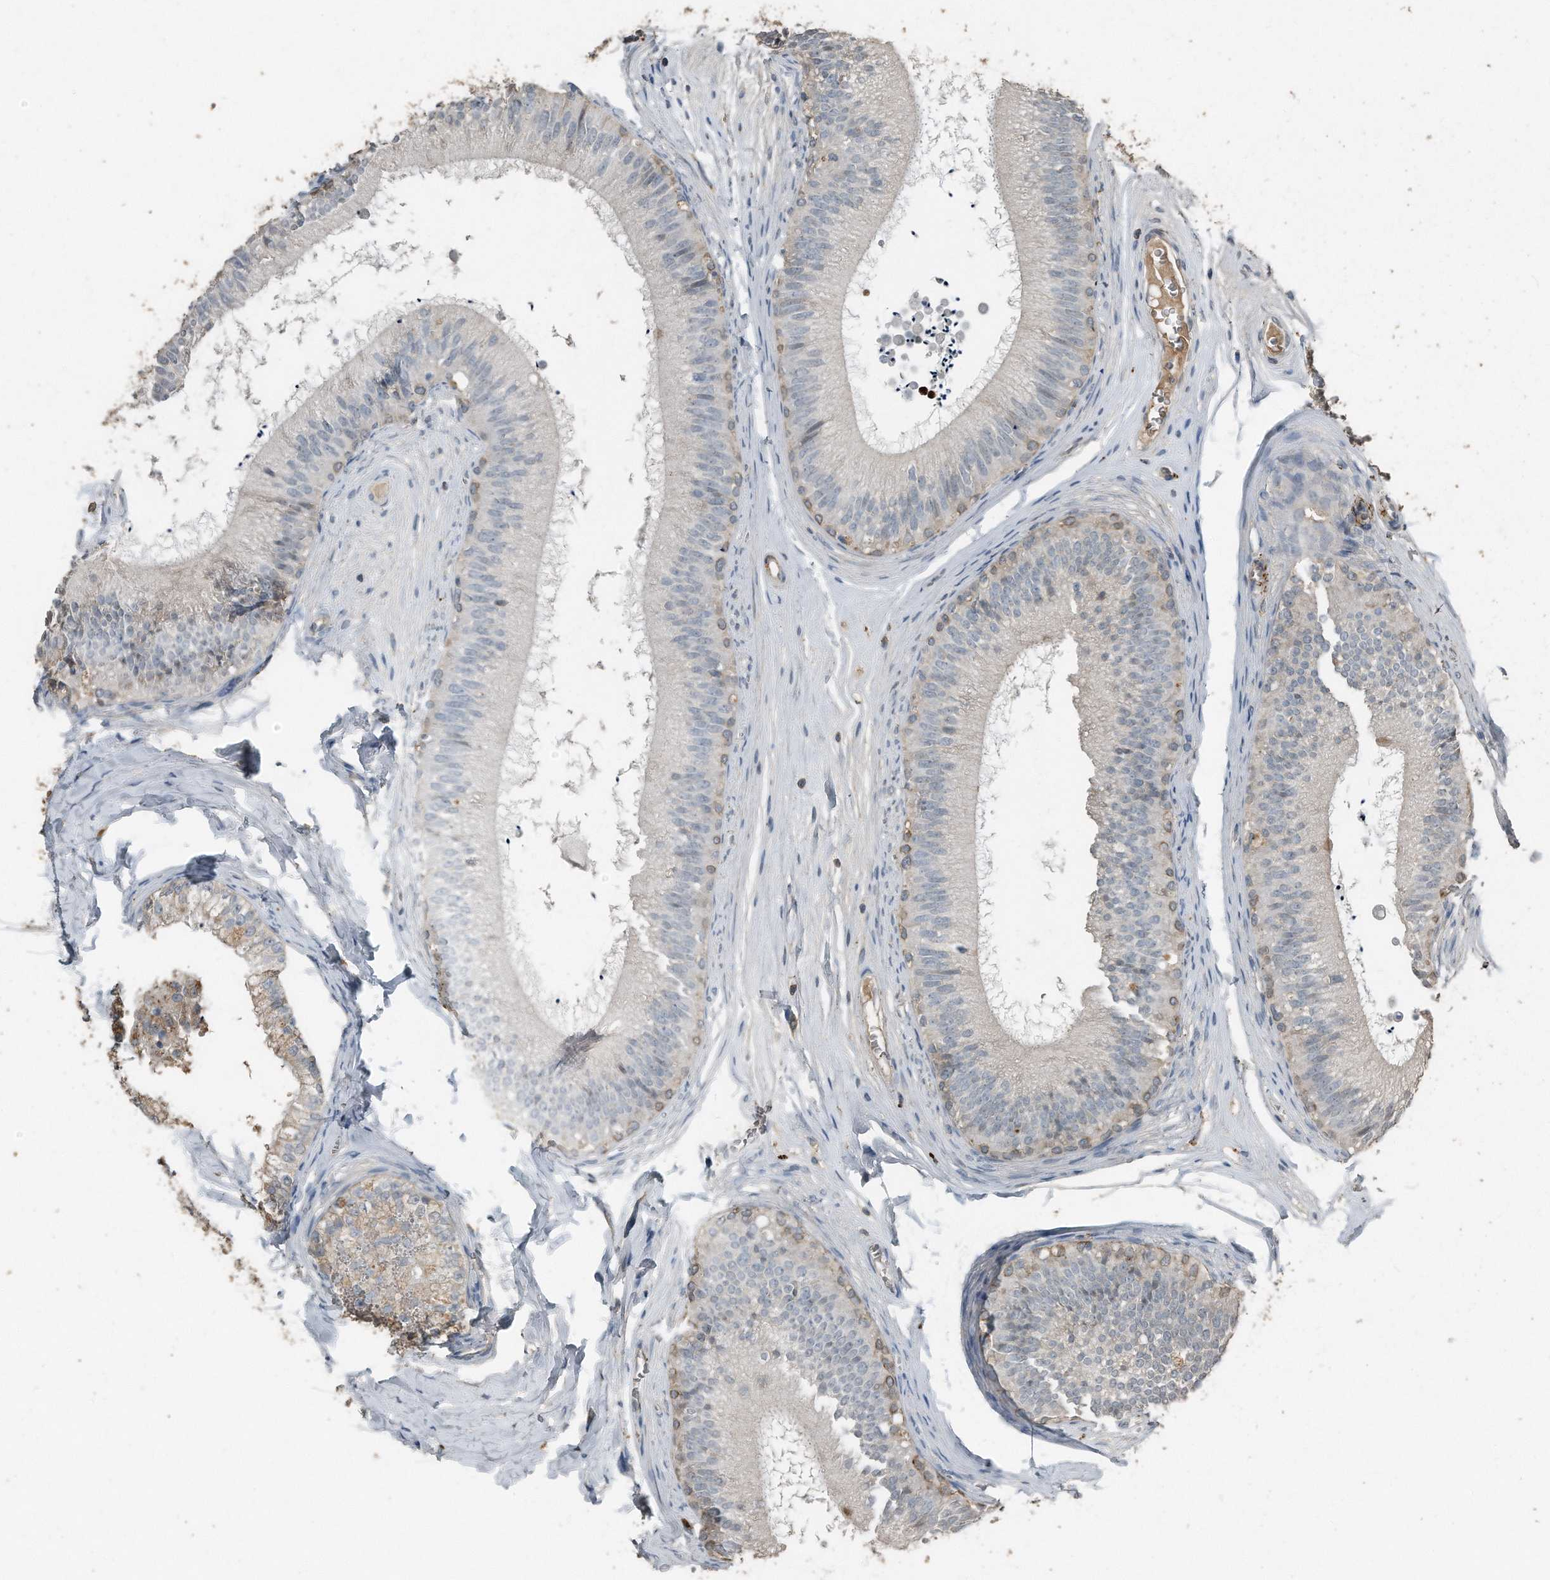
{"staining": {"intensity": "moderate", "quantity": "<25%", "location": "cytoplasmic/membranous"}, "tissue": "epididymis", "cell_type": "Glandular cells", "image_type": "normal", "snomed": [{"axis": "morphology", "description": "Normal tissue, NOS"}, {"axis": "topography", "description": "Epididymis"}], "caption": "This photomicrograph reveals immunohistochemistry staining of unremarkable human epididymis, with low moderate cytoplasmic/membranous expression in approximately <25% of glandular cells.", "gene": "C9", "patient": {"sex": "male", "age": 29}}